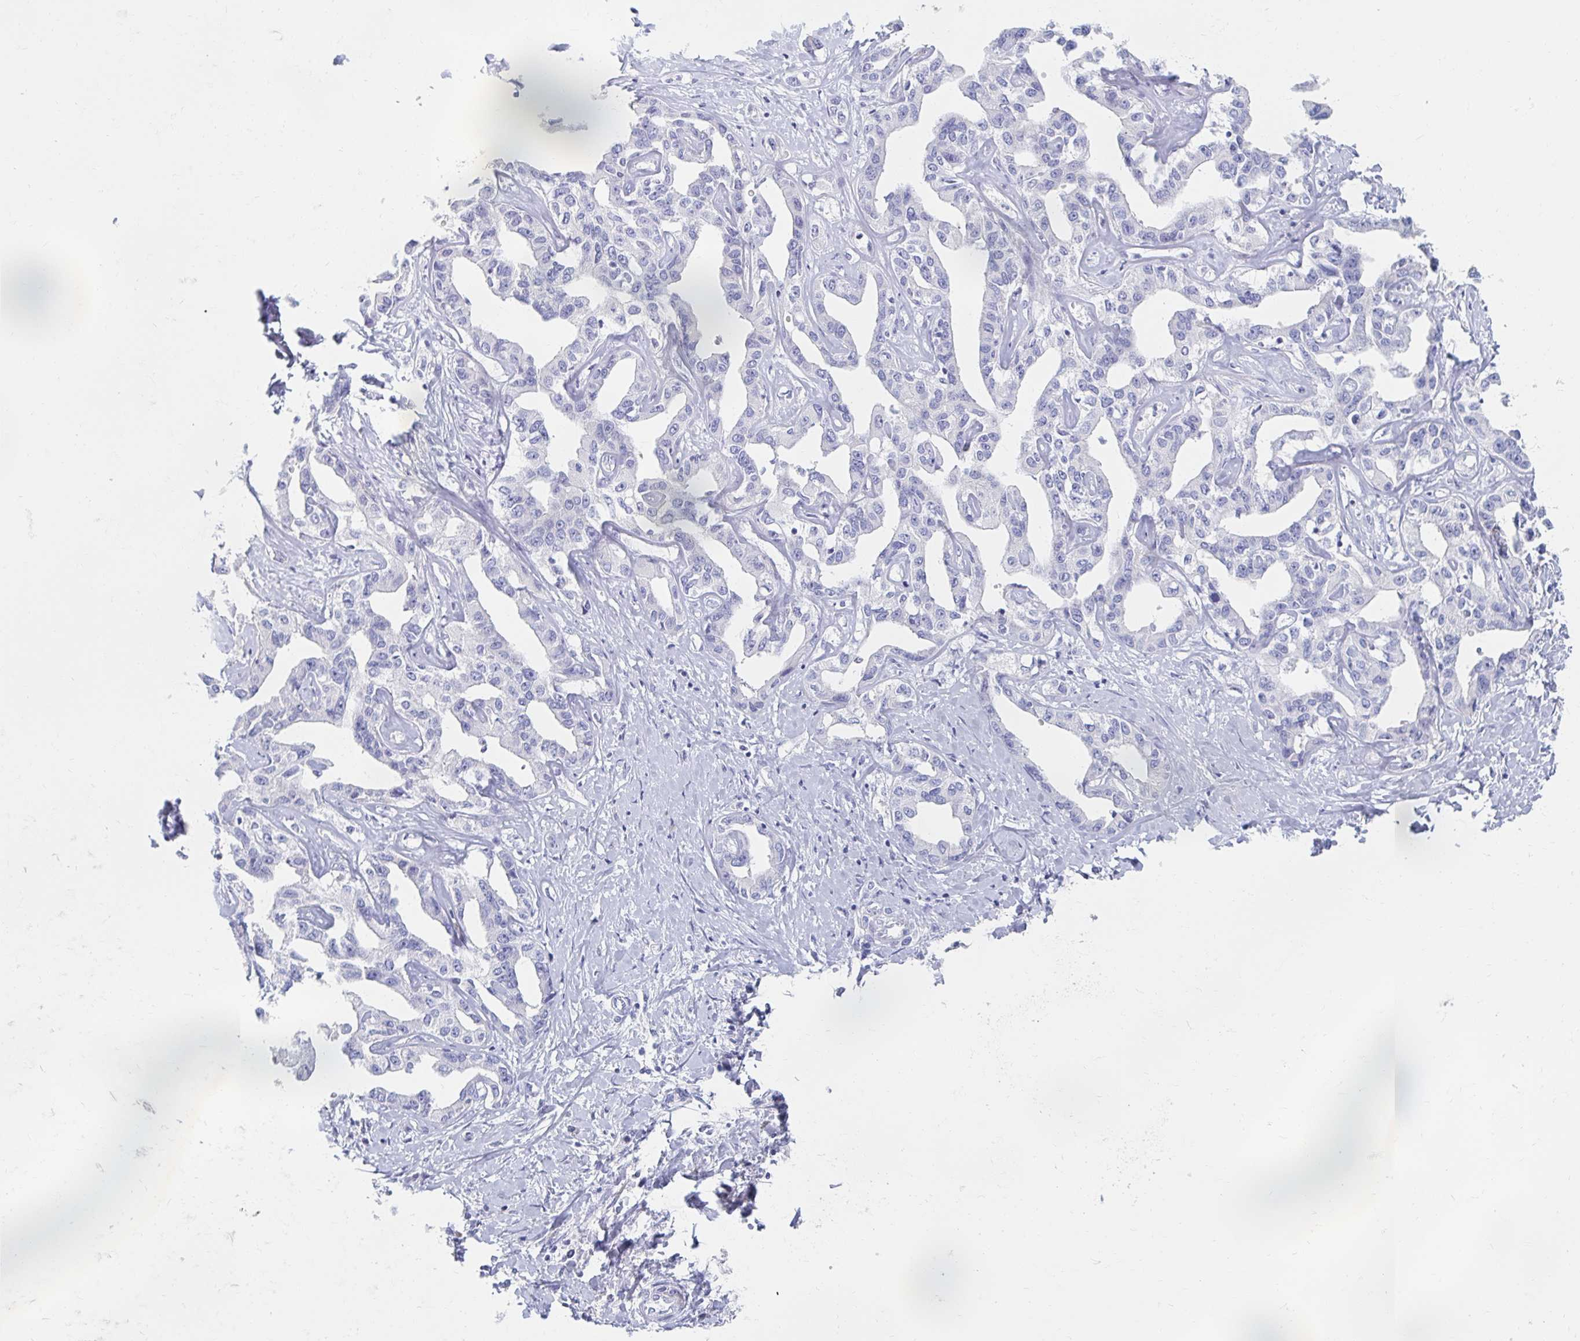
{"staining": {"intensity": "negative", "quantity": "none", "location": "none"}, "tissue": "liver cancer", "cell_type": "Tumor cells", "image_type": "cancer", "snomed": [{"axis": "morphology", "description": "Cholangiocarcinoma"}, {"axis": "topography", "description": "Liver"}], "caption": "Tumor cells show no significant protein positivity in liver cancer.", "gene": "MYLK2", "patient": {"sex": "male", "age": 59}}